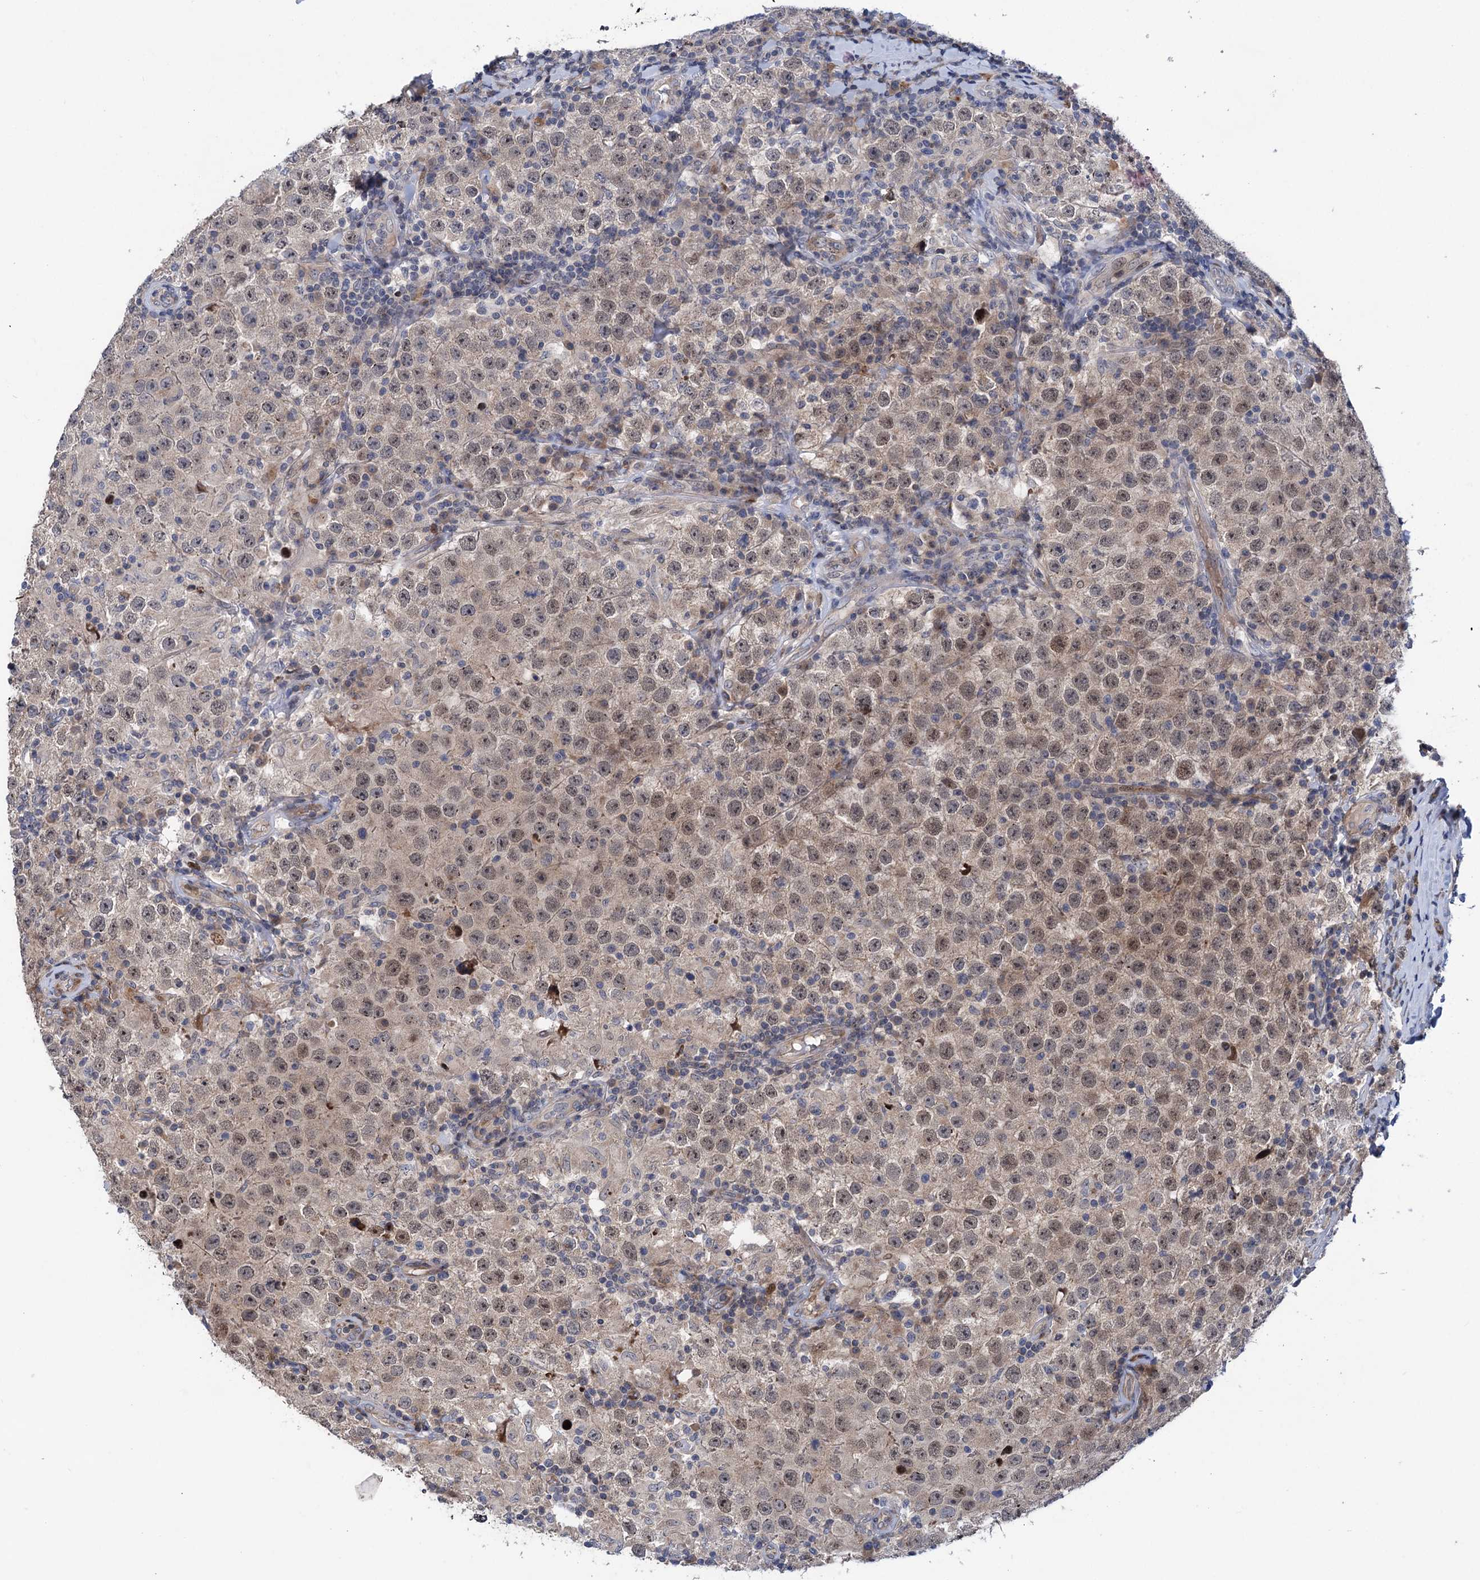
{"staining": {"intensity": "moderate", "quantity": "<25%", "location": "nuclear"}, "tissue": "testis cancer", "cell_type": "Tumor cells", "image_type": "cancer", "snomed": [{"axis": "morphology", "description": "Normal tissue, NOS"}, {"axis": "morphology", "description": "Urothelial carcinoma, High grade"}, {"axis": "morphology", "description": "Seminoma, NOS"}, {"axis": "morphology", "description": "Carcinoma, Embryonal, NOS"}, {"axis": "topography", "description": "Urinary bladder"}, {"axis": "topography", "description": "Testis"}], "caption": "Embryonal carcinoma (testis) tissue shows moderate nuclear staining in approximately <25% of tumor cells, visualized by immunohistochemistry.", "gene": "UBR1", "patient": {"sex": "male", "age": 41}}